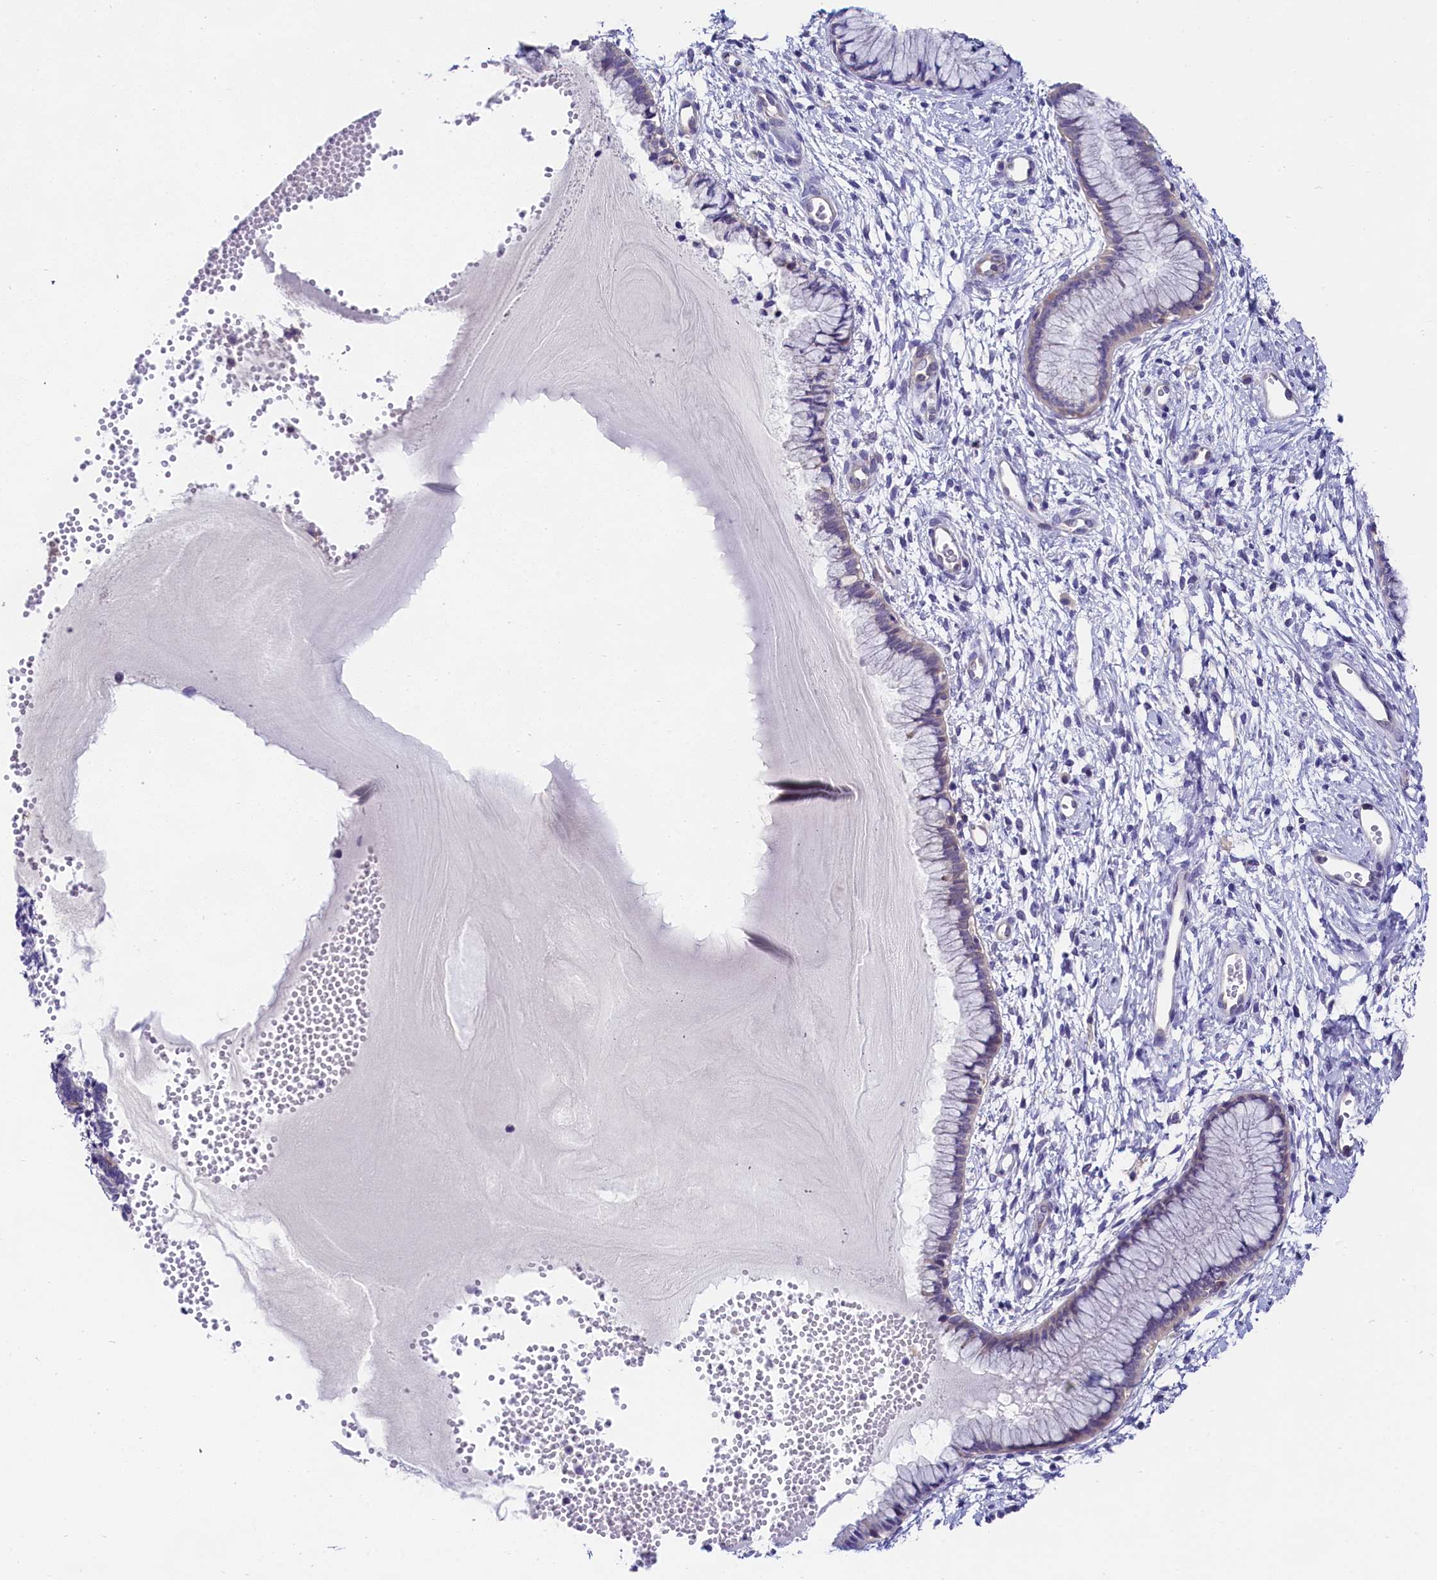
{"staining": {"intensity": "negative", "quantity": "none", "location": "none"}, "tissue": "cervix", "cell_type": "Glandular cells", "image_type": "normal", "snomed": [{"axis": "morphology", "description": "Normal tissue, NOS"}, {"axis": "topography", "description": "Cervix"}], "caption": "Human cervix stained for a protein using immunohistochemistry (IHC) demonstrates no positivity in glandular cells.", "gene": "OAS3", "patient": {"sex": "female", "age": 42}}